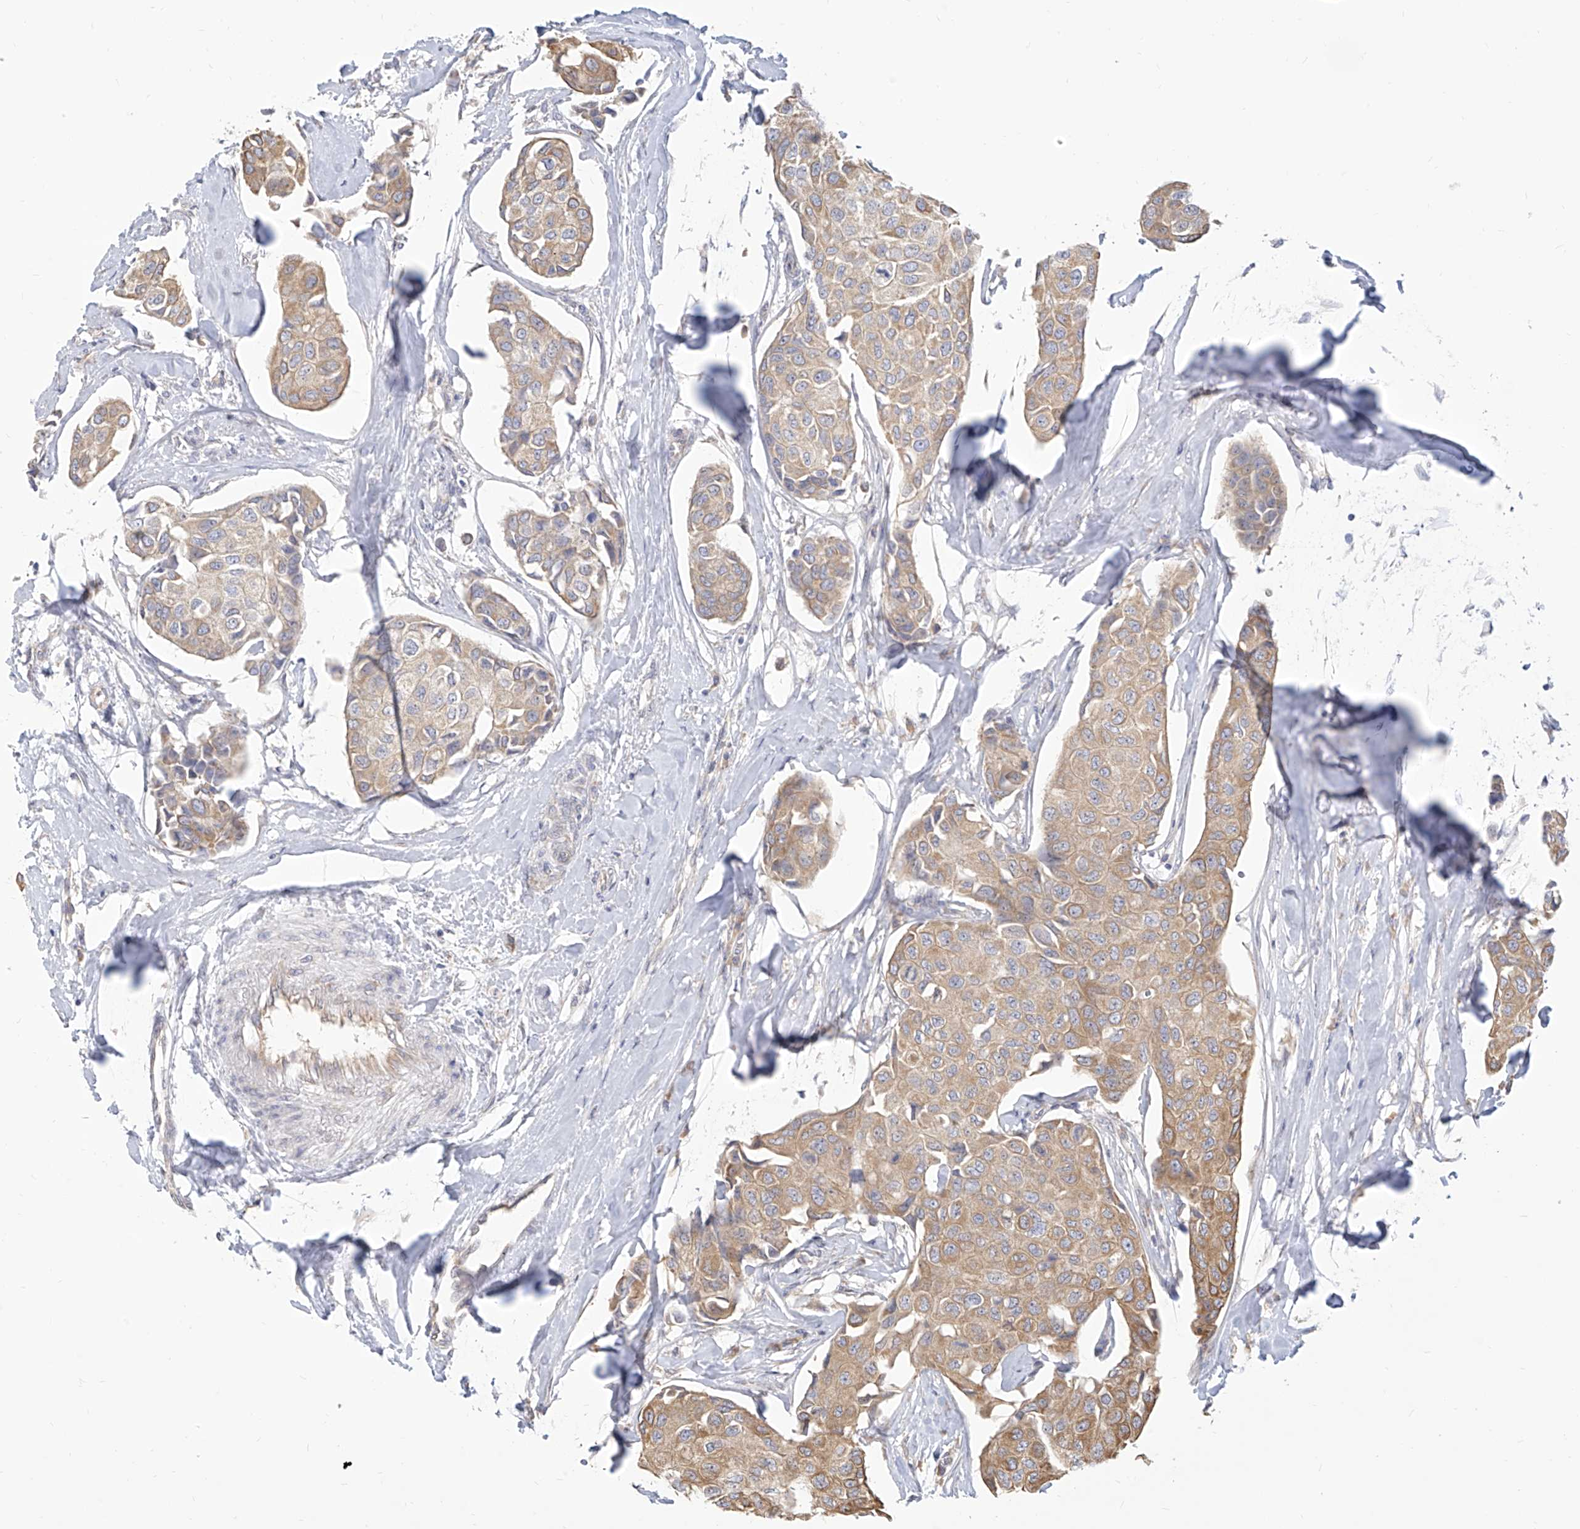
{"staining": {"intensity": "weak", "quantity": ">75%", "location": "cytoplasmic/membranous"}, "tissue": "breast cancer", "cell_type": "Tumor cells", "image_type": "cancer", "snomed": [{"axis": "morphology", "description": "Duct carcinoma"}, {"axis": "topography", "description": "Breast"}], "caption": "Immunohistochemical staining of breast cancer (intraductal carcinoma) shows low levels of weak cytoplasmic/membranous positivity in about >75% of tumor cells.", "gene": "FAM83B", "patient": {"sex": "female", "age": 80}}